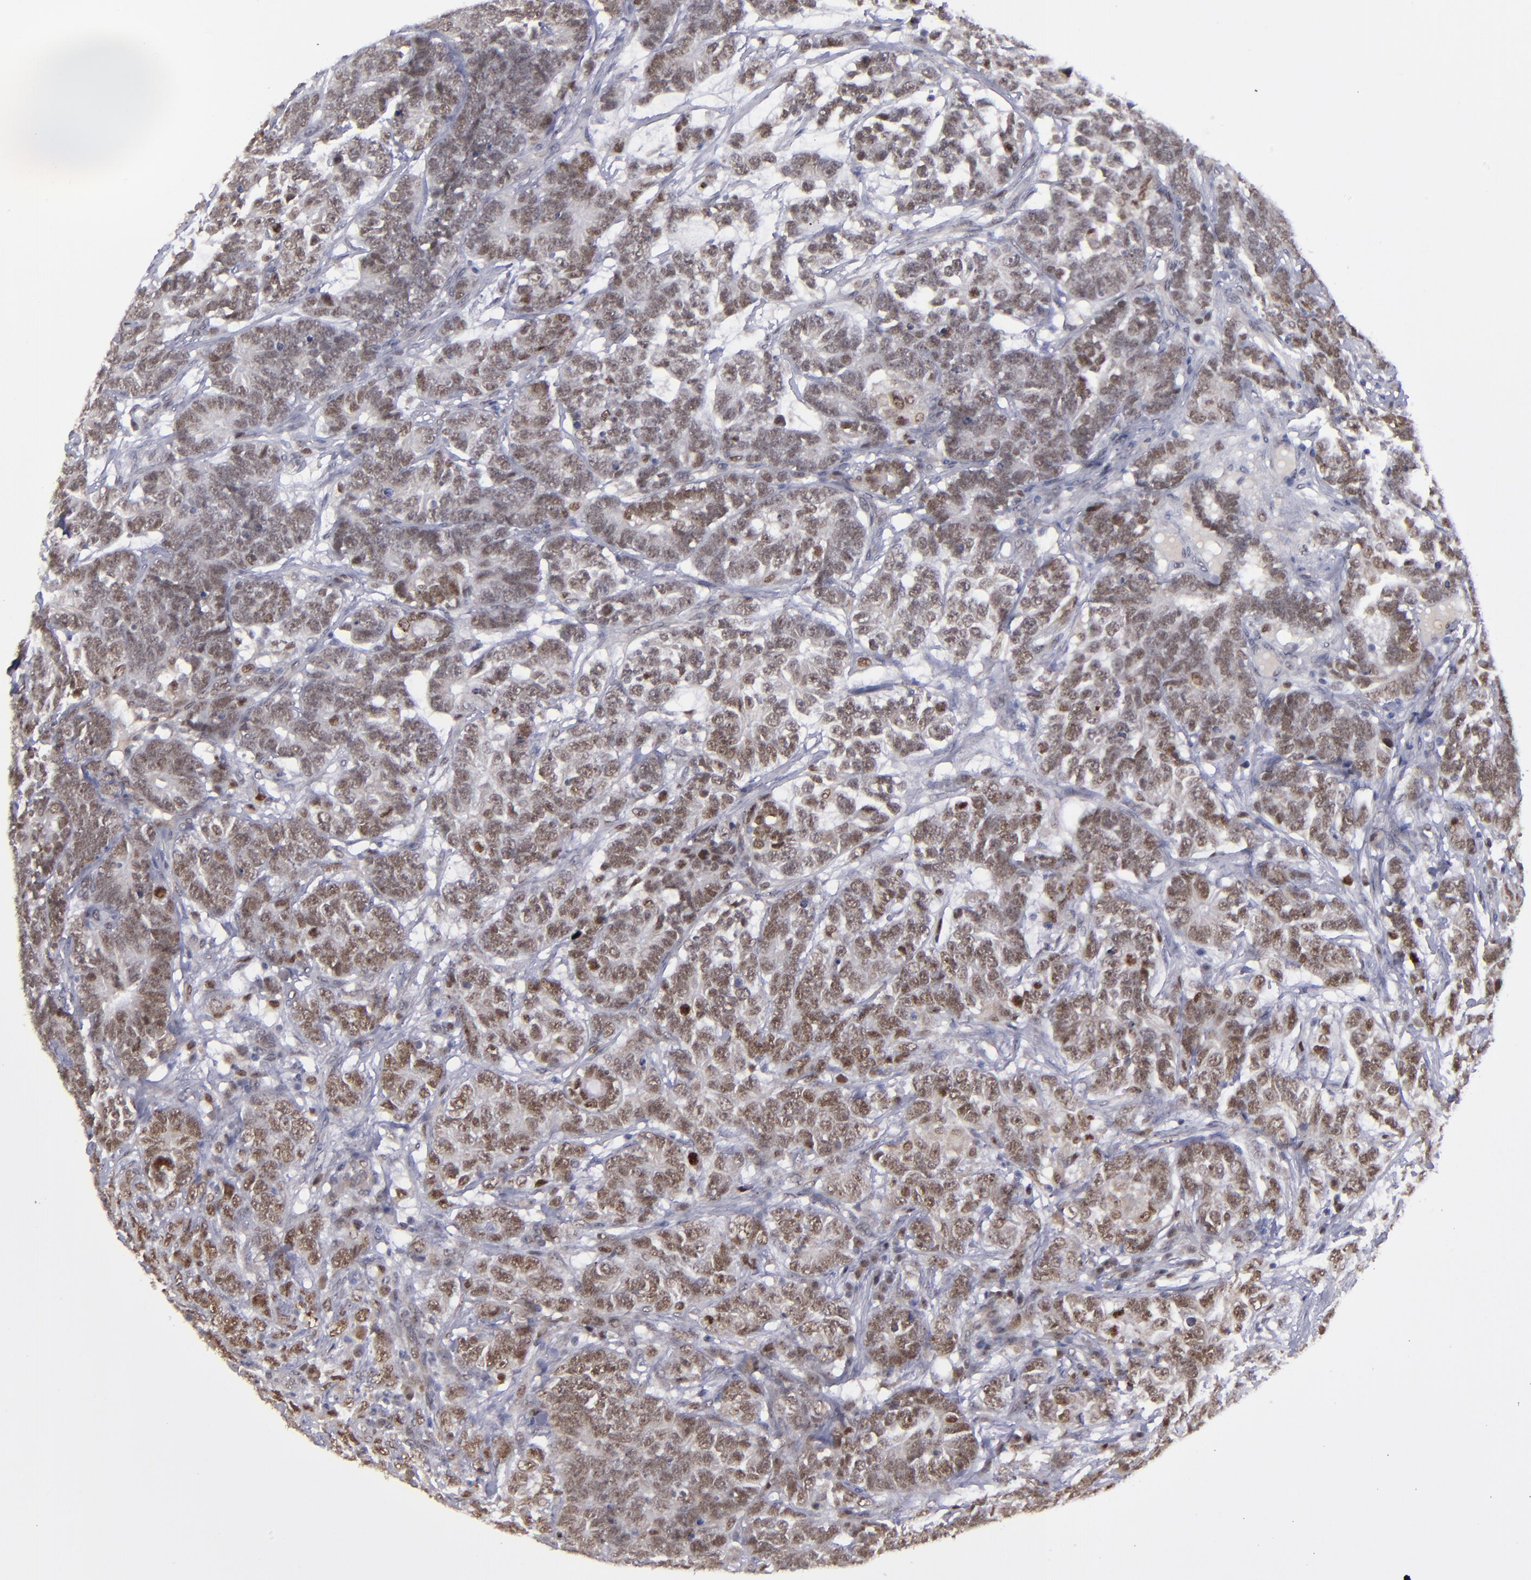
{"staining": {"intensity": "strong", "quantity": ">75%", "location": "nuclear"}, "tissue": "testis cancer", "cell_type": "Tumor cells", "image_type": "cancer", "snomed": [{"axis": "morphology", "description": "Carcinoma, Embryonal, NOS"}, {"axis": "topography", "description": "Testis"}], "caption": "The micrograph shows immunohistochemical staining of testis cancer. There is strong nuclear staining is appreciated in approximately >75% of tumor cells.", "gene": "RREB1", "patient": {"sex": "male", "age": 26}}